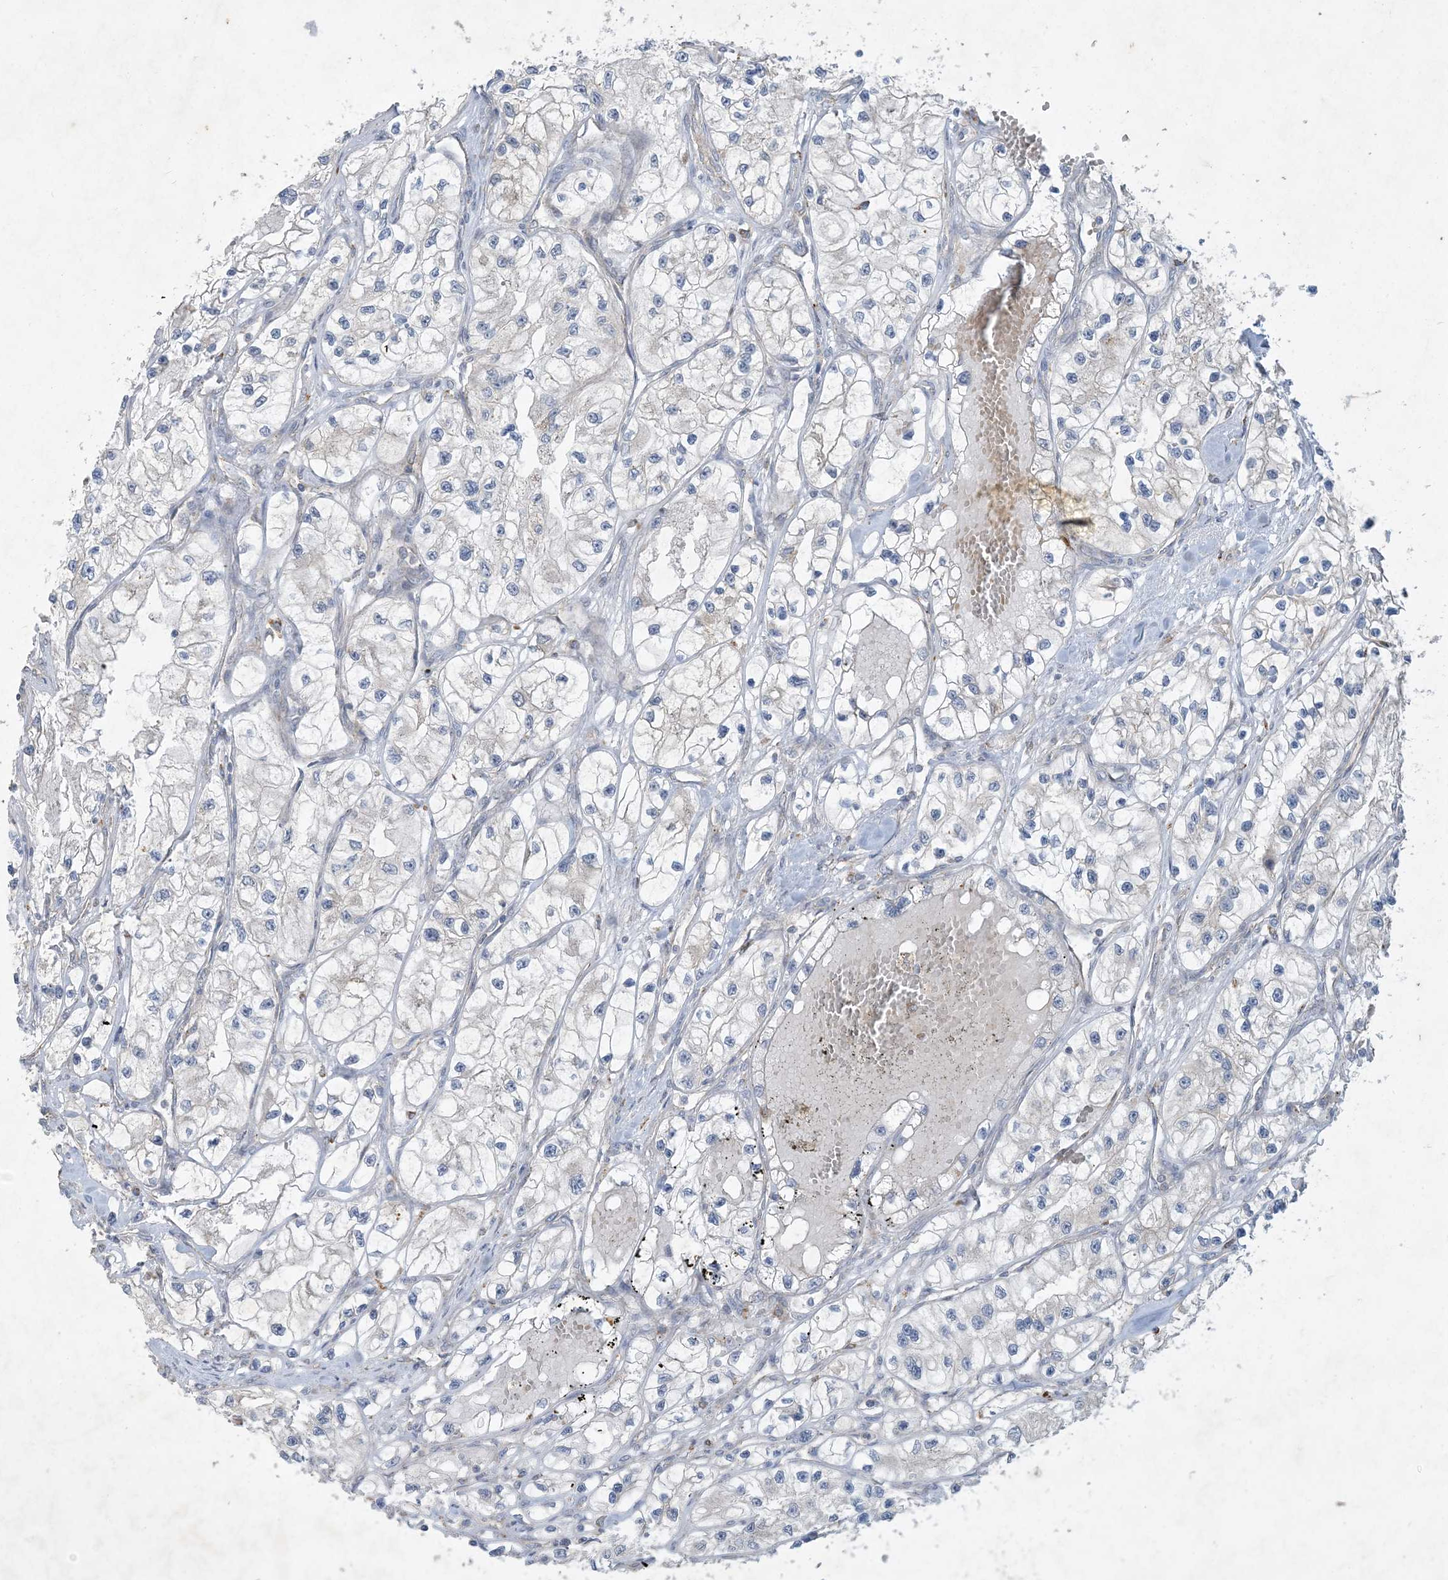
{"staining": {"intensity": "negative", "quantity": "none", "location": "none"}, "tissue": "renal cancer", "cell_type": "Tumor cells", "image_type": "cancer", "snomed": [{"axis": "morphology", "description": "Adenocarcinoma, NOS"}, {"axis": "topography", "description": "Kidney"}], "caption": "This is an immunohistochemistry (IHC) micrograph of human renal adenocarcinoma. There is no expression in tumor cells.", "gene": "MRPS18A", "patient": {"sex": "female", "age": 57}}